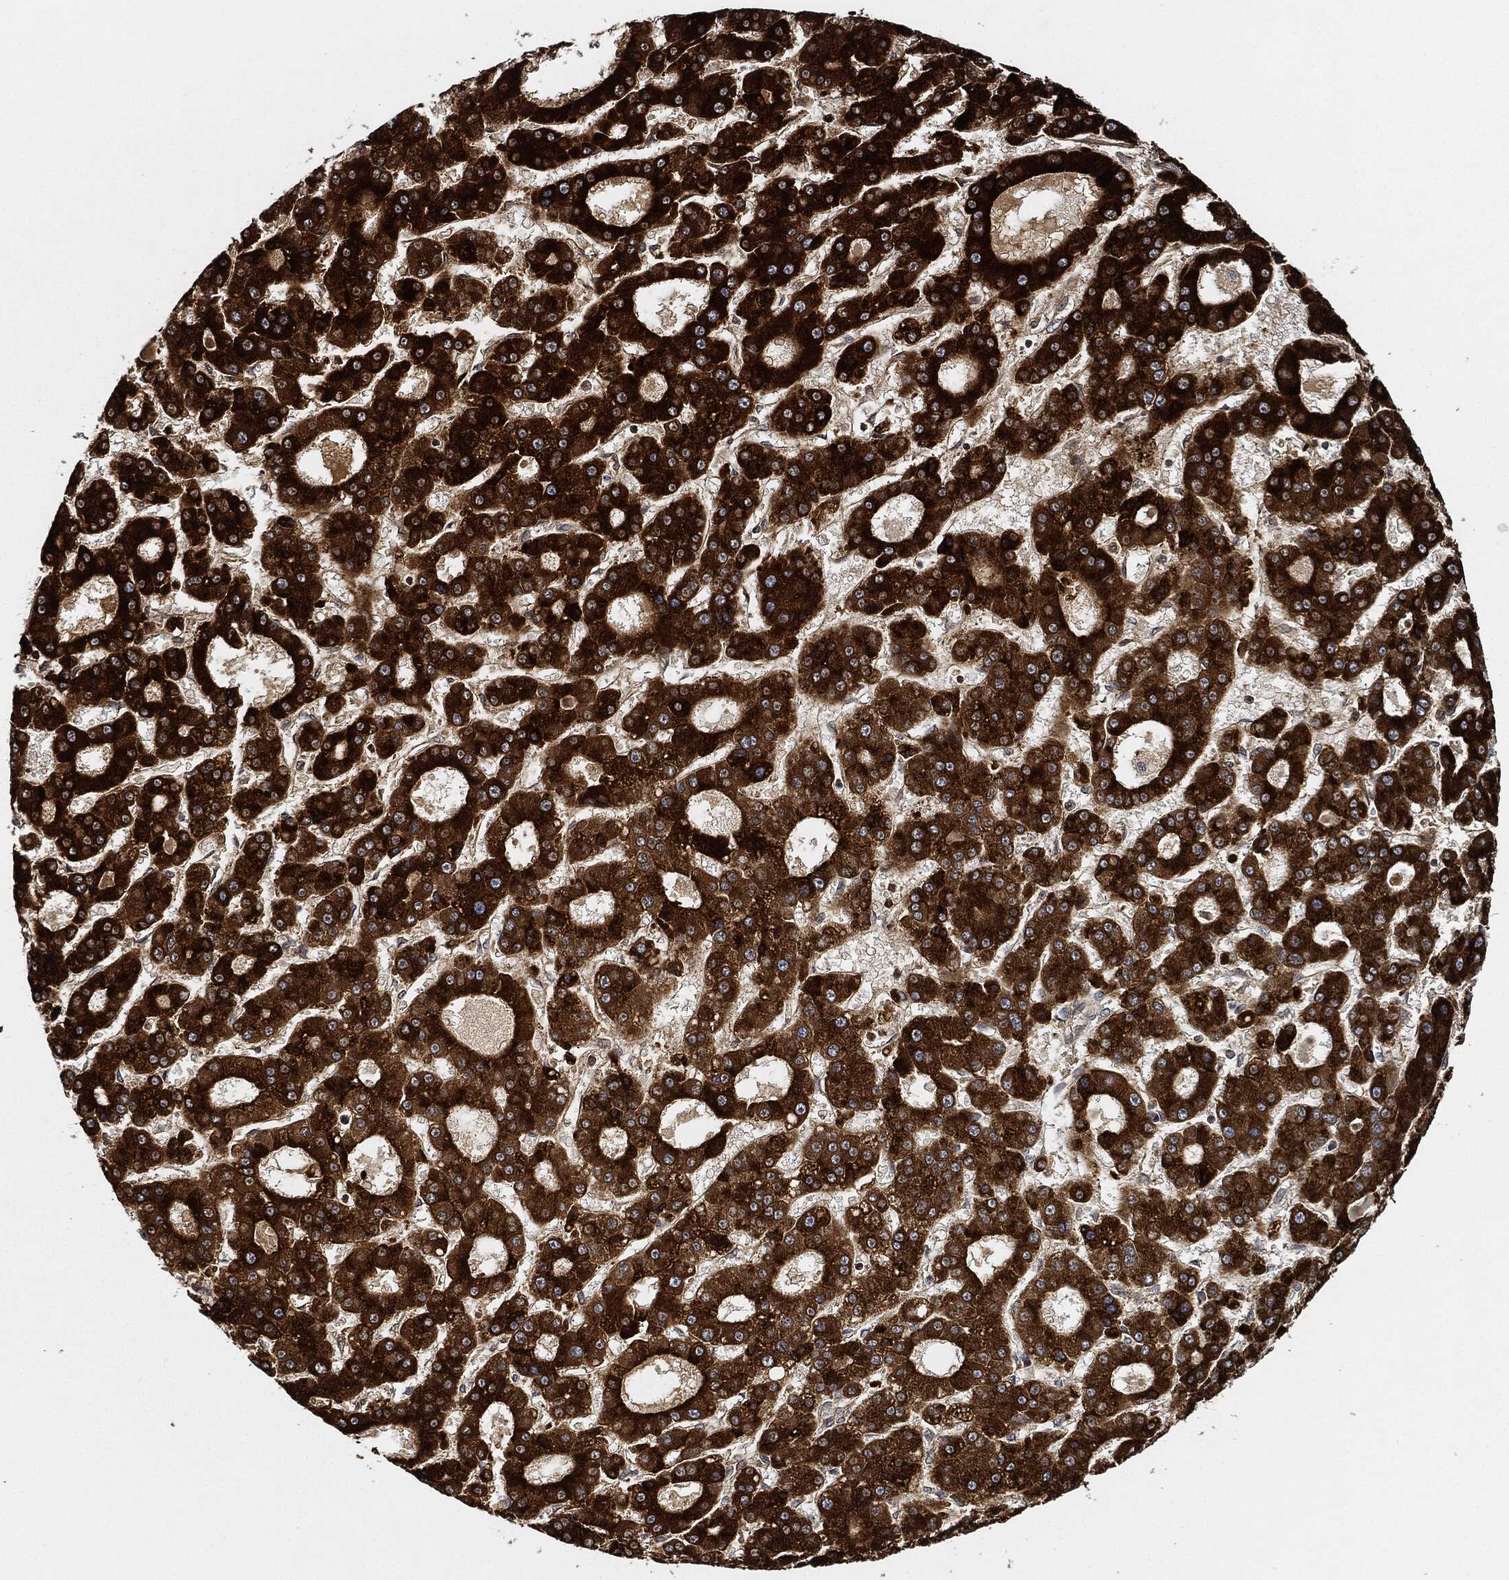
{"staining": {"intensity": "strong", "quantity": ">75%", "location": "cytoplasmic/membranous"}, "tissue": "liver cancer", "cell_type": "Tumor cells", "image_type": "cancer", "snomed": [{"axis": "morphology", "description": "Carcinoma, Hepatocellular, NOS"}, {"axis": "topography", "description": "Liver"}], "caption": "Liver cancer was stained to show a protein in brown. There is high levels of strong cytoplasmic/membranous staining in about >75% of tumor cells. (Stains: DAB (3,3'-diaminobenzidine) in brown, nuclei in blue, Microscopy: brightfield microscopy at high magnification).", "gene": "MAP3K3", "patient": {"sex": "male", "age": 70}}